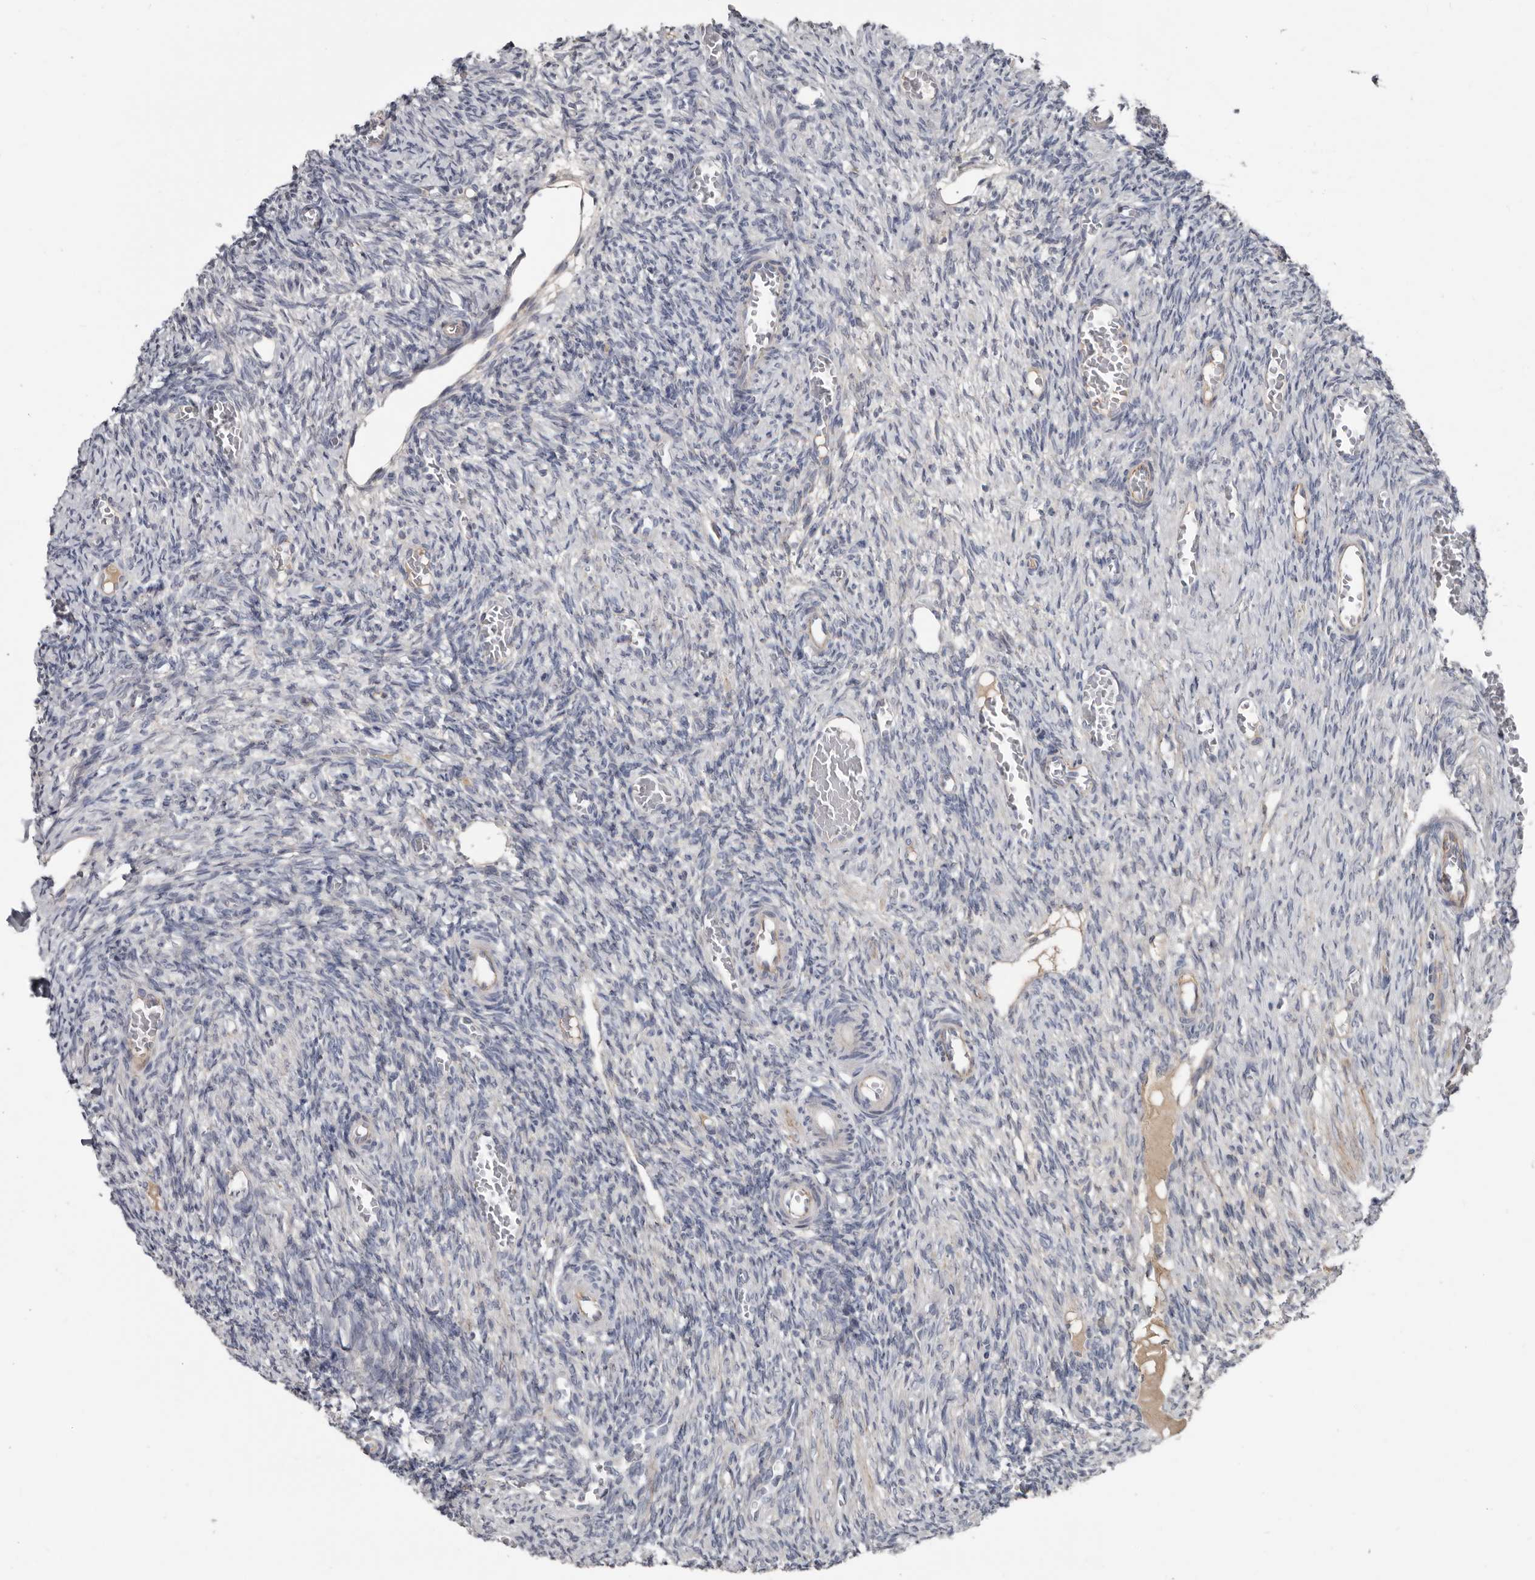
{"staining": {"intensity": "negative", "quantity": "none", "location": "none"}, "tissue": "ovary", "cell_type": "Ovarian stroma cells", "image_type": "normal", "snomed": [{"axis": "morphology", "description": "Normal tissue, NOS"}, {"axis": "topography", "description": "Ovary"}], "caption": "Immunohistochemistry (IHC) image of normal ovary: ovary stained with DAB (3,3'-diaminobenzidine) exhibits no significant protein positivity in ovarian stroma cells. (DAB immunohistochemistry (IHC) with hematoxylin counter stain).", "gene": "ZNF114", "patient": {"sex": "female", "age": 27}}